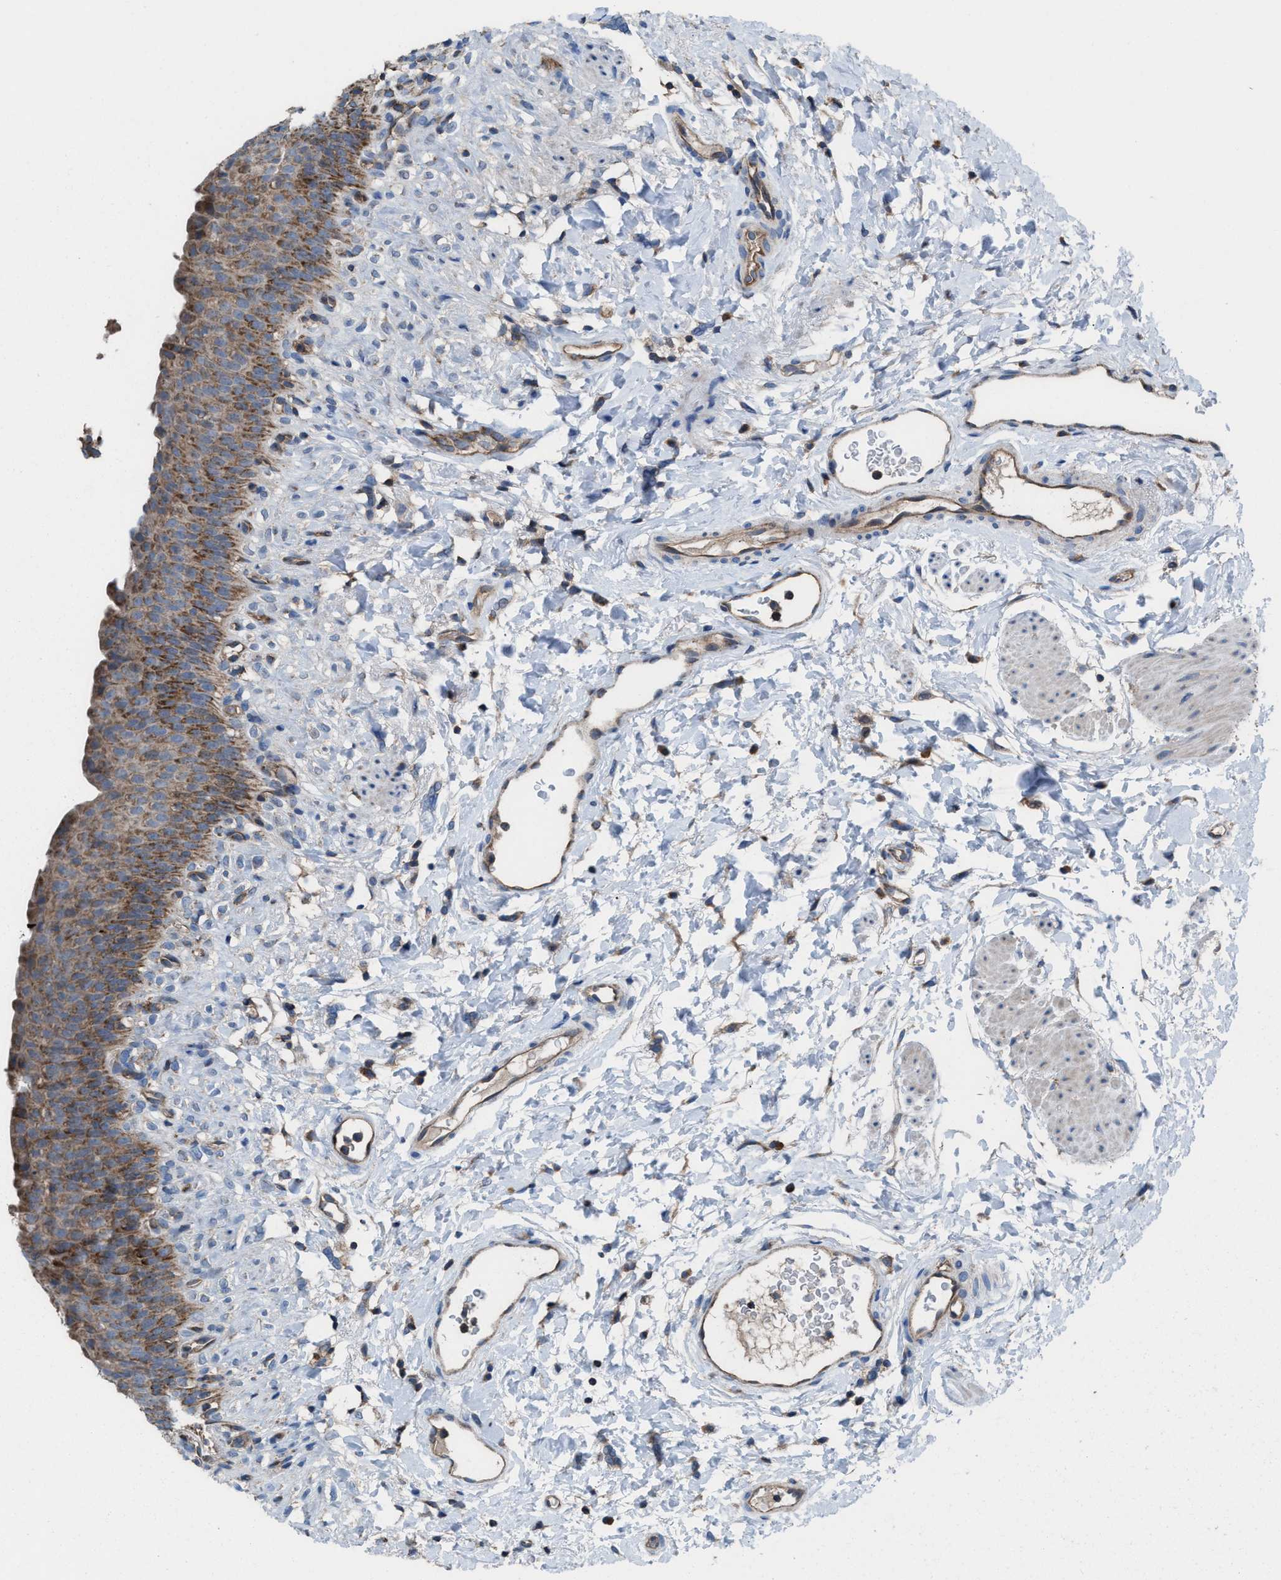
{"staining": {"intensity": "moderate", "quantity": ">75%", "location": "cytoplasmic/membranous"}, "tissue": "urinary bladder", "cell_type": "Urothelial cells", "image_type": "normal", "snomed": [{"axis": "morphology", "description": "Normal tissue, NOS"}, {"axis": "topography", "description": "Urinary bladder"}], "caption": "Immunohistochemical staining of normal human urinary bladder reveals moderate cytoplasmic/membranous protein expression in approximately >75% of urothelial cells. The staining was performed using DAB (3,3'-diaminobenzidine), with brown indicating positive protein expression. Nuclei are stained blue with hematoxylin.", "gene": "MRM1", "patient": {"sex": "female", "age": 79}}